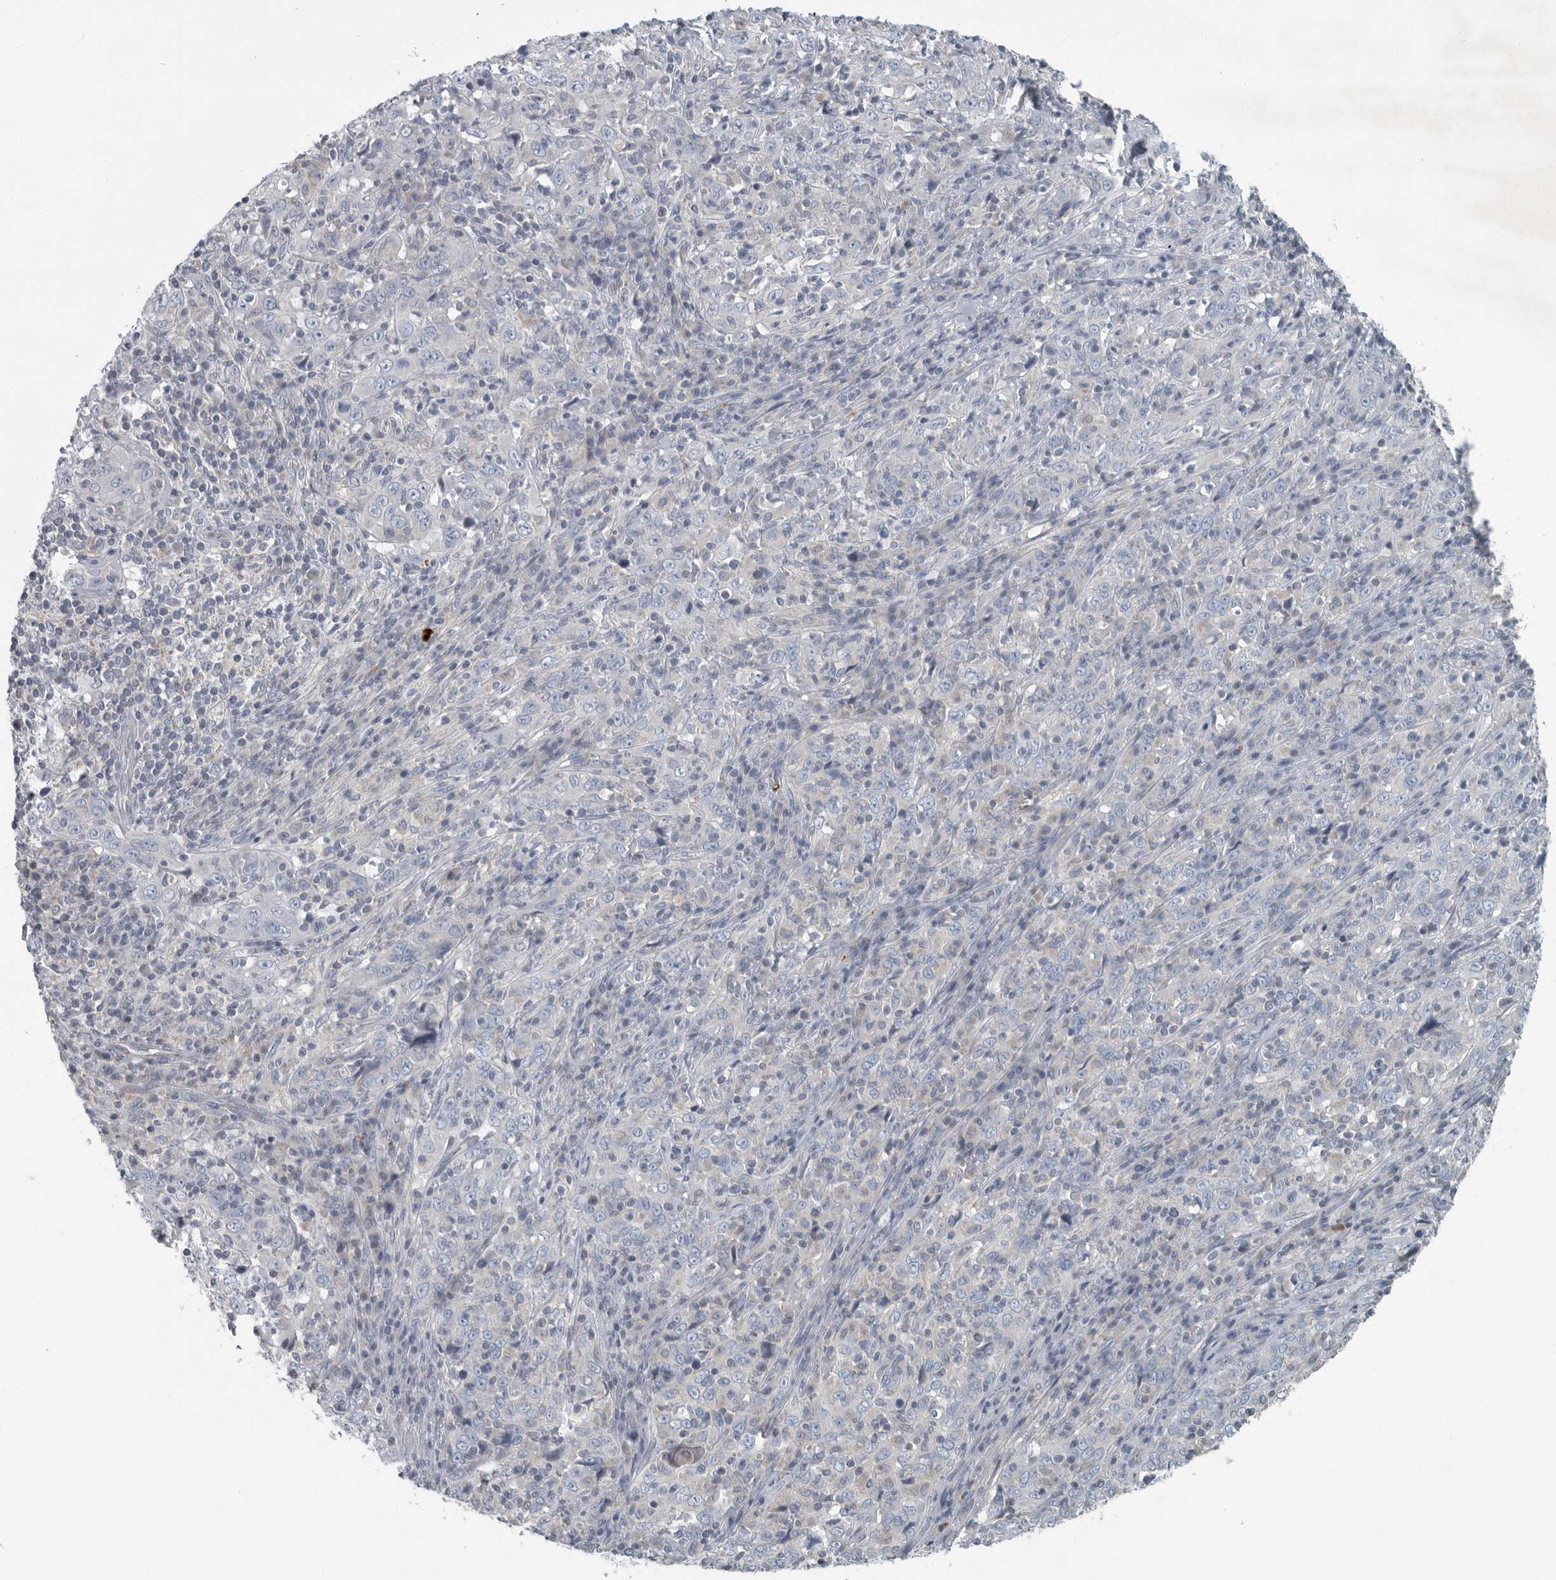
{"staining": {"intensity": "negative", "quantity": "none", "location": "none"}, "tissue": "cervical cancer", "cell_type": "Tumor cells", "image_type": "cancer", "snomed": [{"axis": "morphology", "description": "Squamous cell carcinoma, NOS"}, {"axis": "topography", "description": "Cervix"}], "caption": "This is an IHC photomicrograph of cervical squamous cell carcinoma. There is no positivity in tumor cells.", "gene": "MPP3", "patient": {"sex": "female", "age": 46}}